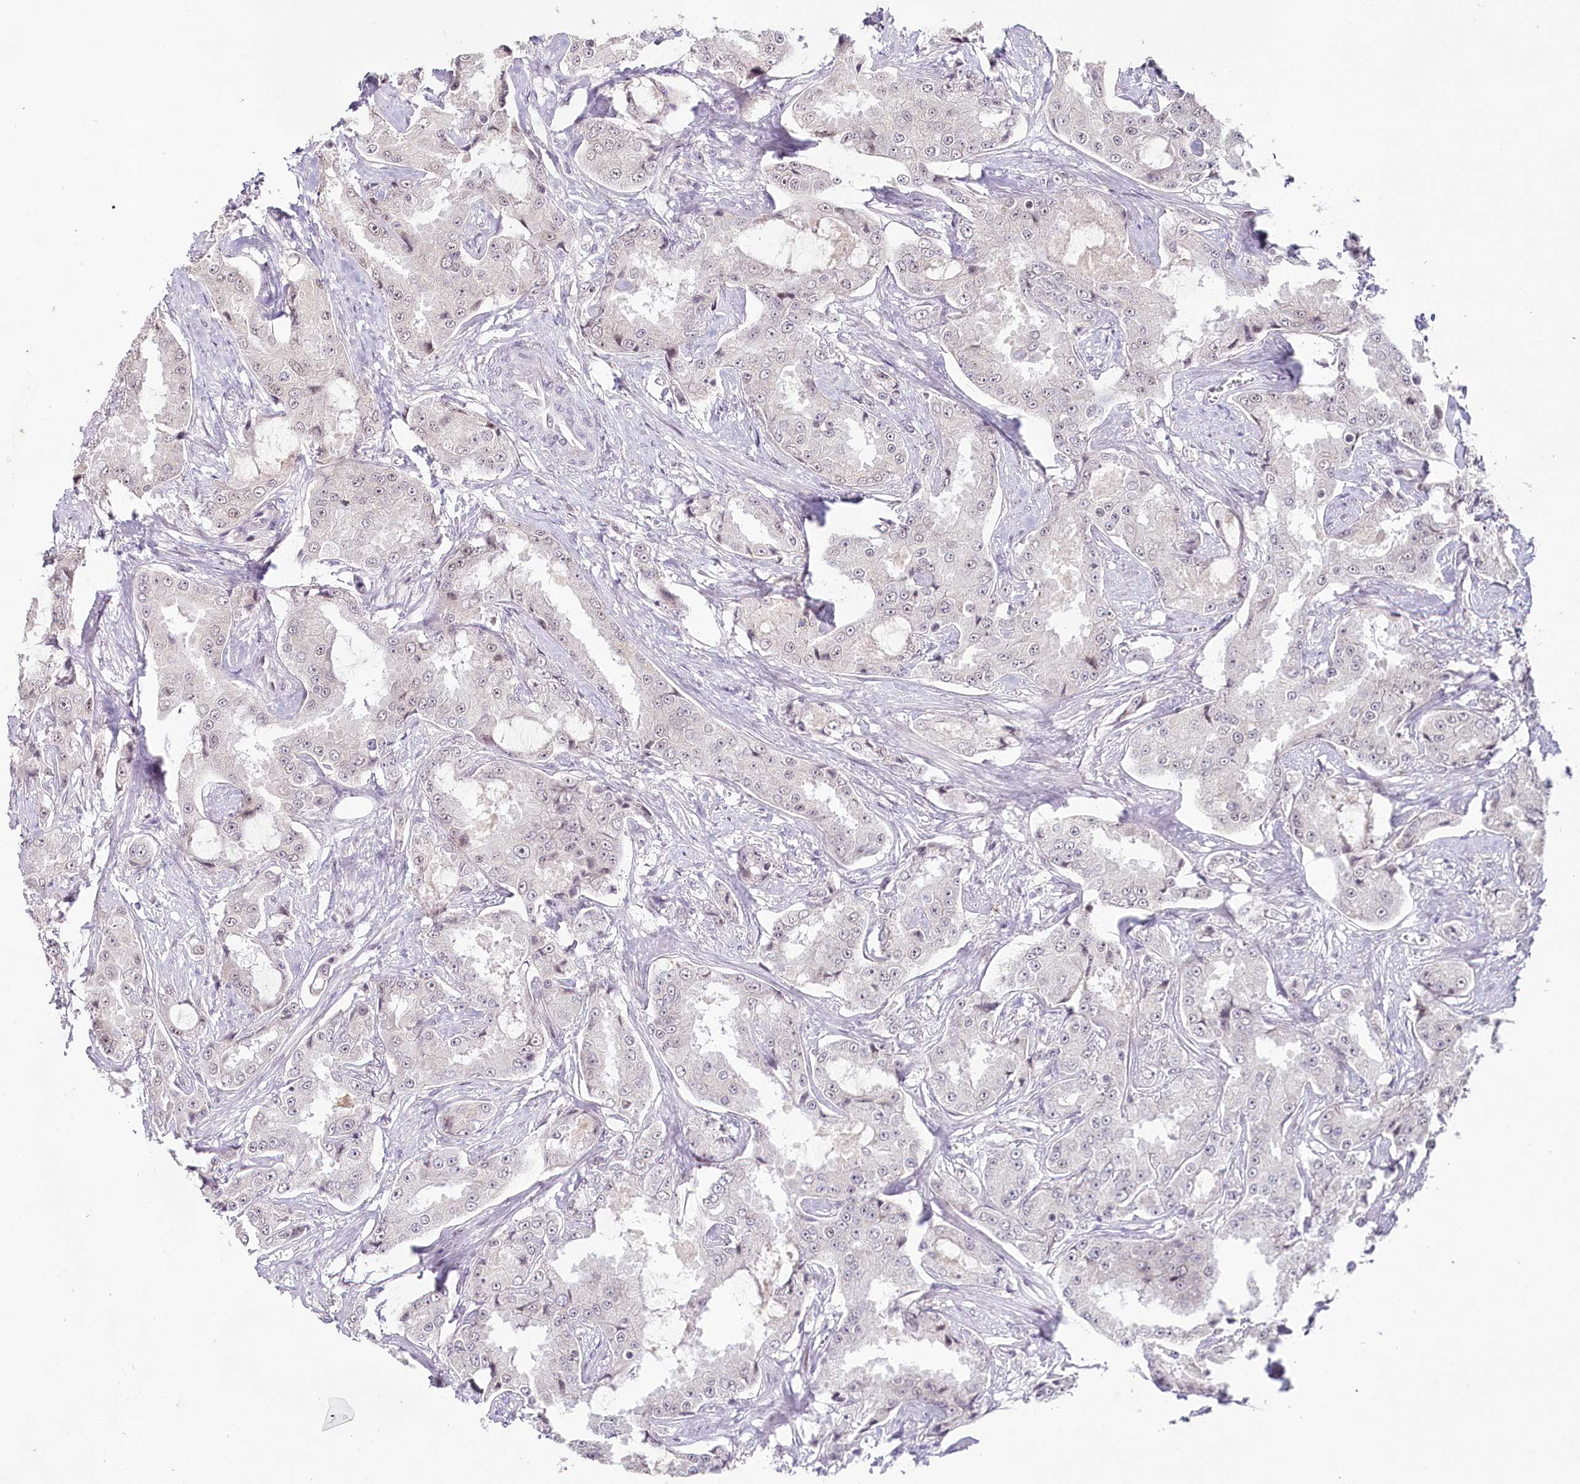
{"staining": {"intensity": "negative", "quantity": "none", "location": "none"}, "tissue": "prostate cancer", "cell_type": "Tumor cells", "image_type": "cancer", "snomed": [{"axis": "morphology", "description": "Adenocarcinoma, High grade"}, {"axis": "topography", "description": "Prostate"}], "caption": "DAB immunohistochemical staining of prostate cancer (adenocarcinoma (high-grade)) demonstrates no significant positivity in tumor cells.", "gene": "HPD", "patient": {"sex": "male", "age": 73}}